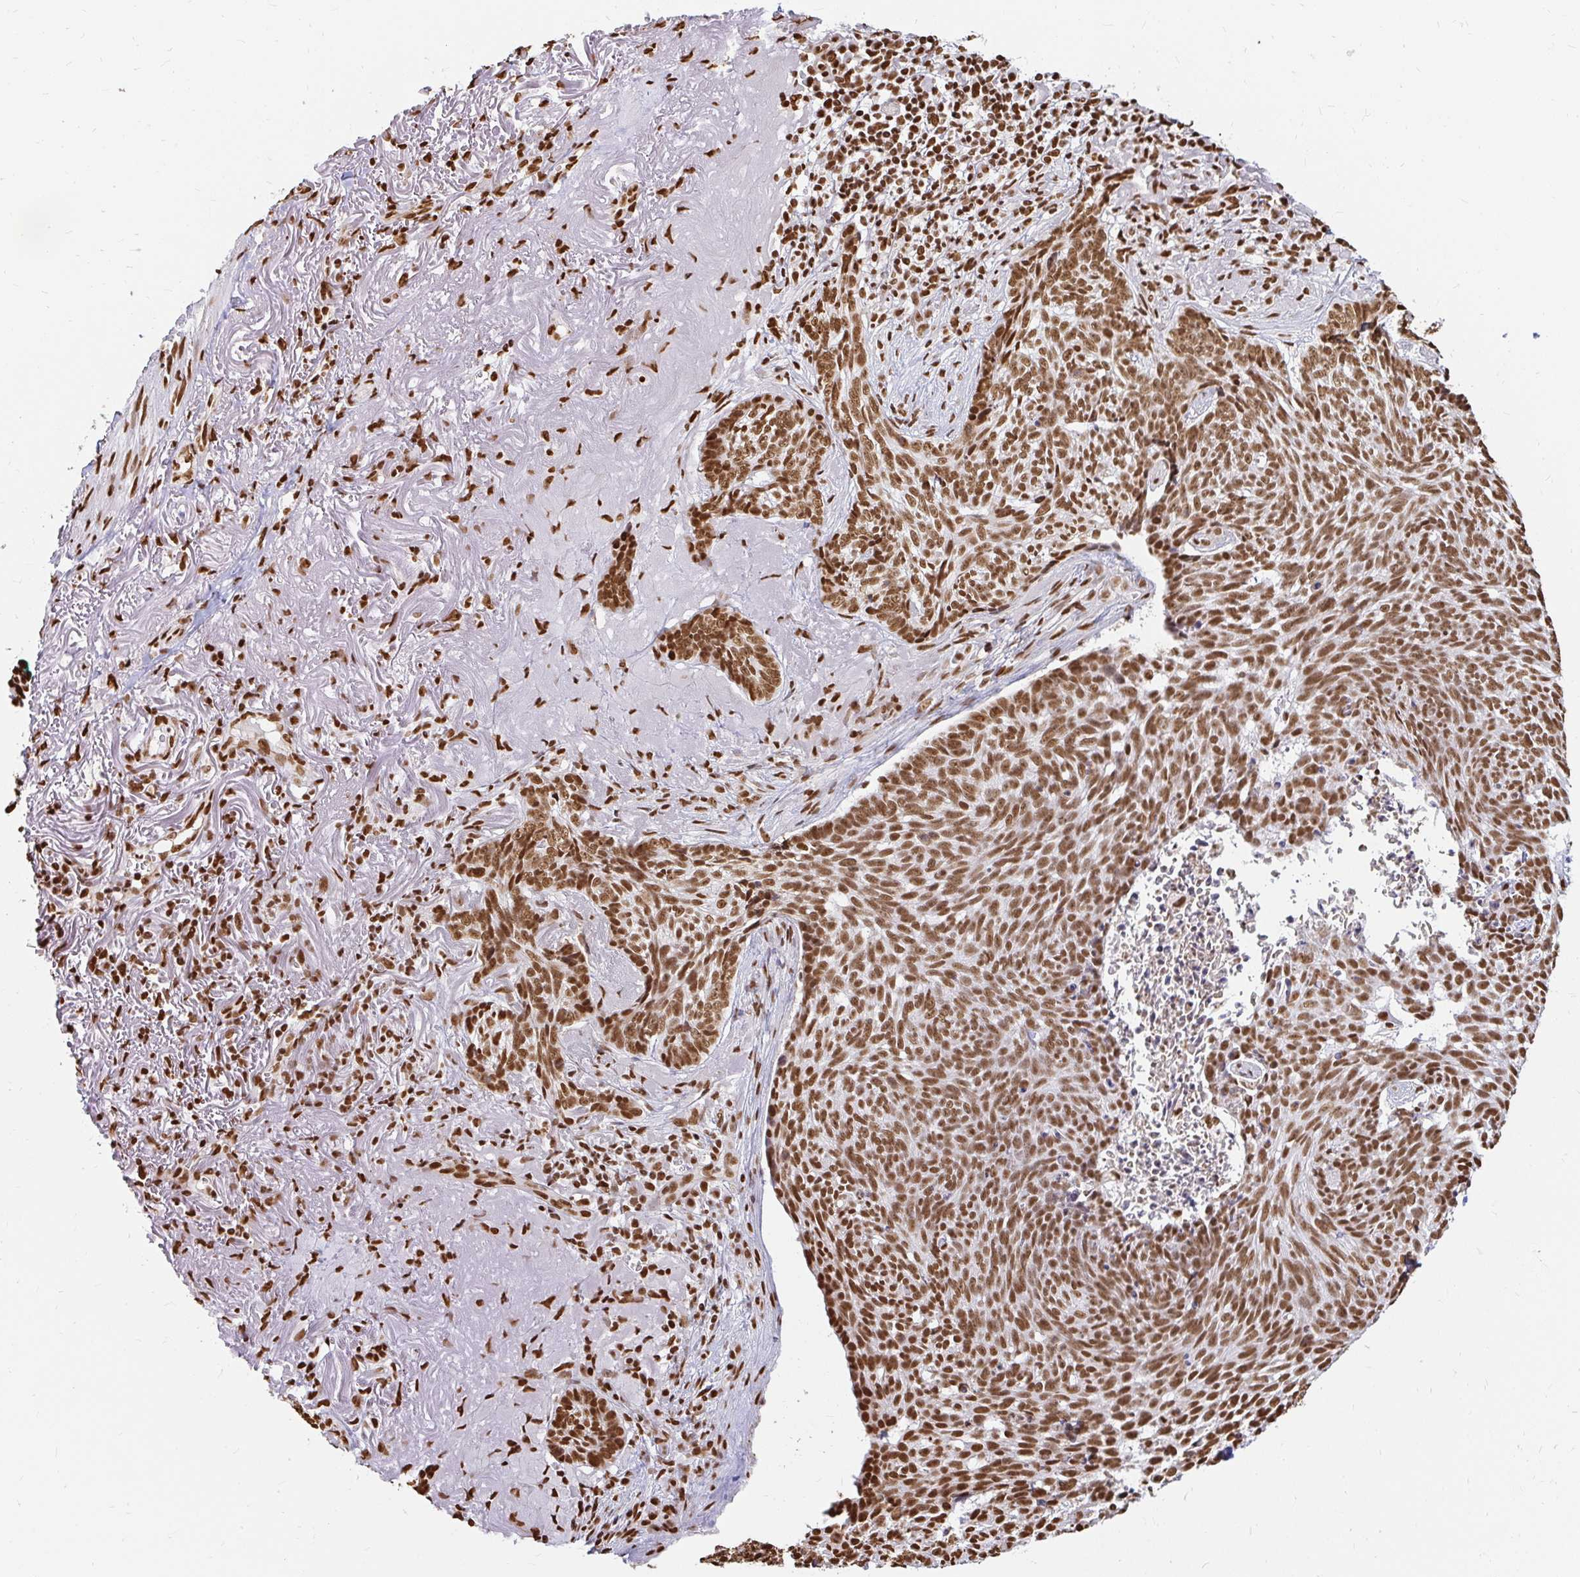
{"staining": {"intensity": "strong", "quantity": ">75%", "location": "nuclear"}, "tissue": "skin cancer", "cell_type": "Tumor cells", "image_type": "cancer", "snomed": [{"axis": "morphology", "description": "Basal cell carcinoma"}, {"axis": "topography", "description": "Skin"}, {"axis": "topography", "description": "Skin of face"}], "caption": "IHC of human skin basal cell carcinoma displays high levels of strong nuclear expression in about >75% of tumor cells. (DAB IHC, brown staining for protein, blue staining for nuclei).", "gene": "HNRNPU", "patient": {"sex": "female", "age": 95}}